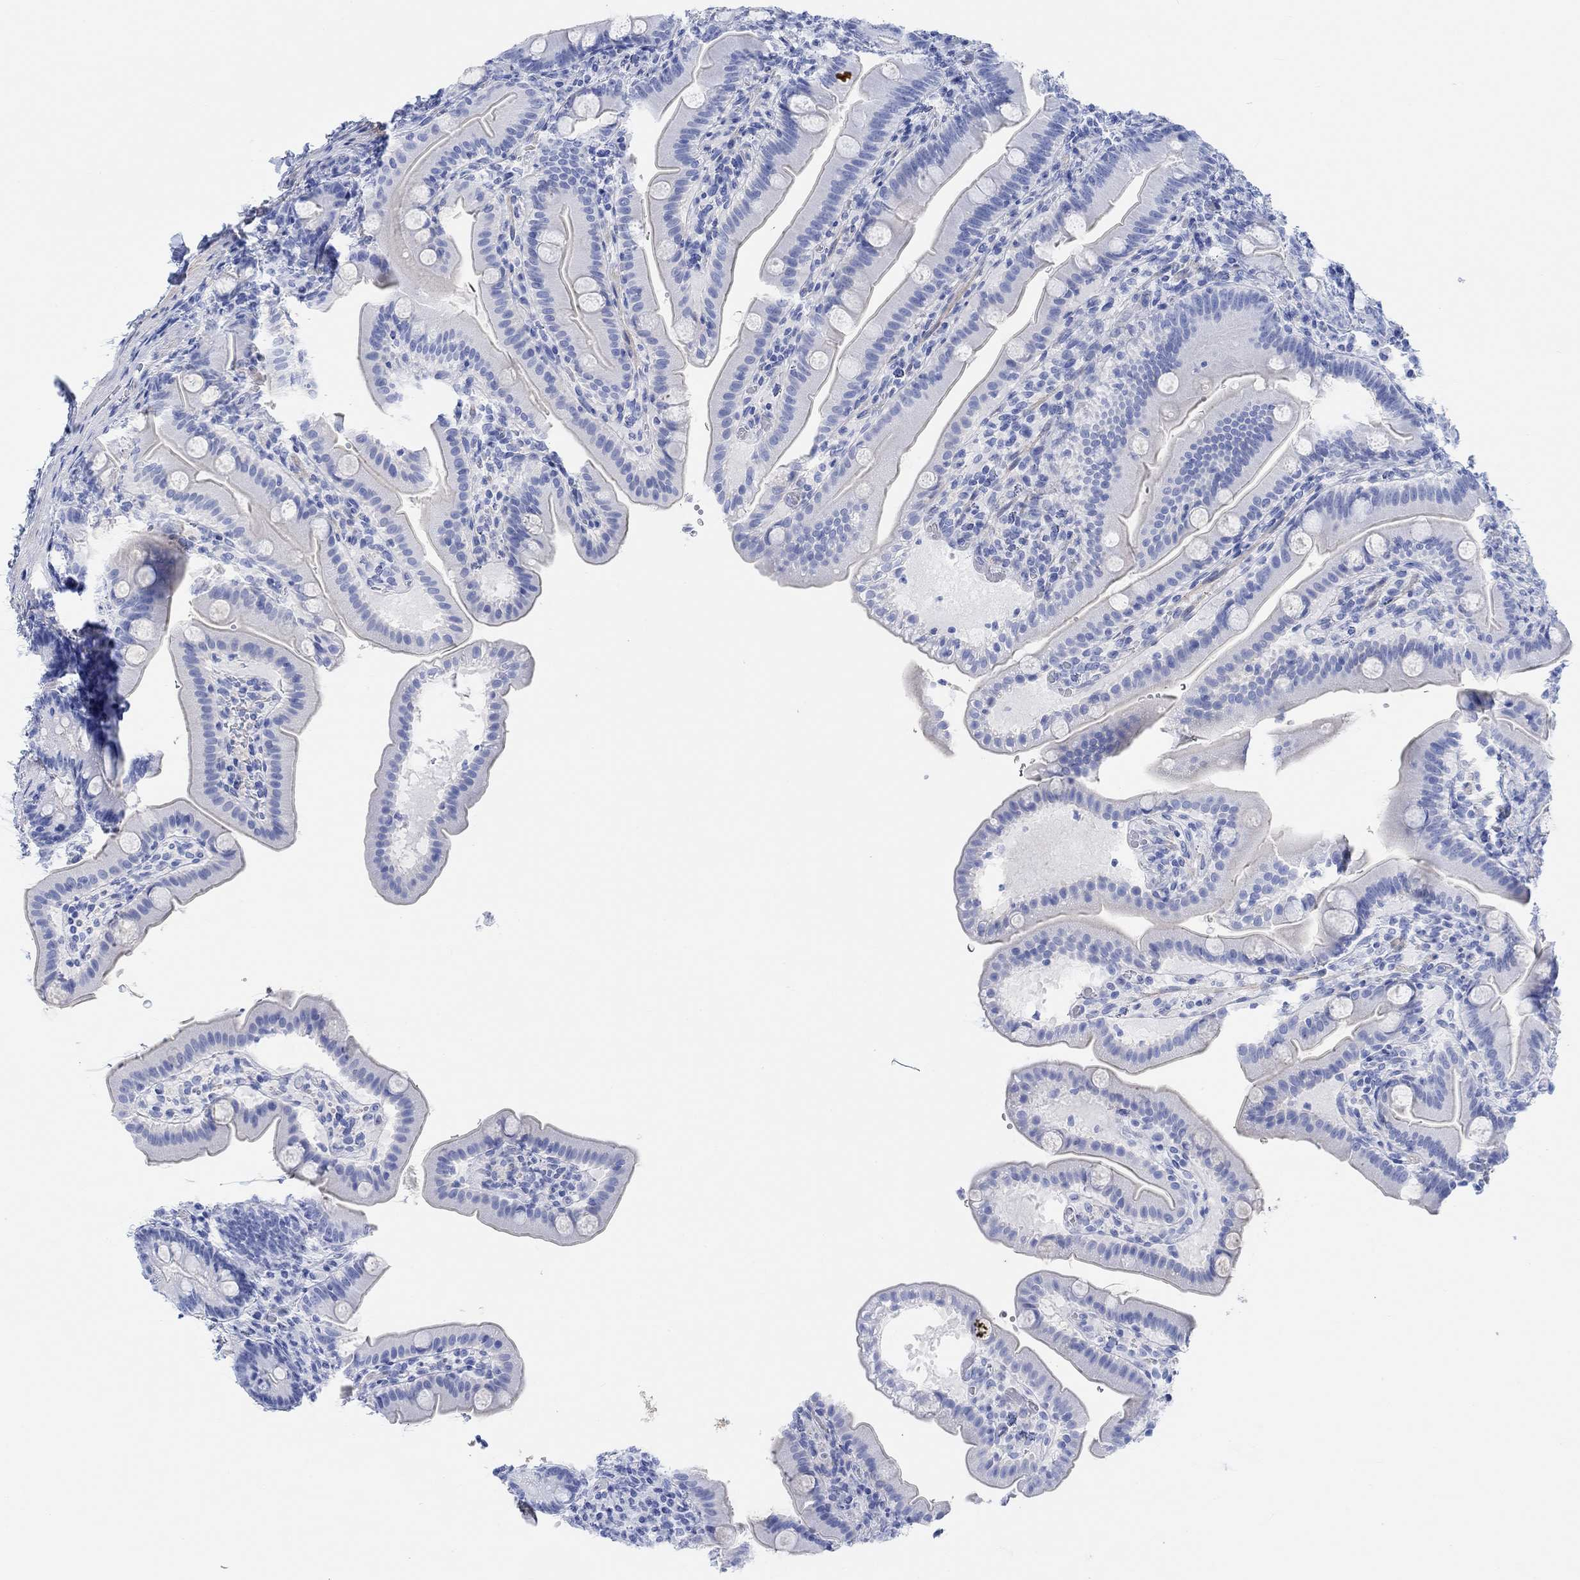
{"staining": {"intensity": "negative", "quantity": "none", "location": "none"}, "tissue": "small intestine", "cell_type": "Glandular cells", "image_type": "normal", "snomed": [{"axis": "morphology", "description": "Normal tissue, NOS"}, {"axis": "topography", "description": "Small intestine"}], "caption": "This is a micrograph of immunohistochemistry (IHC) staining of normal small intestine, which shows no expression in glandular cells.", "gene": "ANKRD33", "patient": {"sex": "male", "age": 66}}